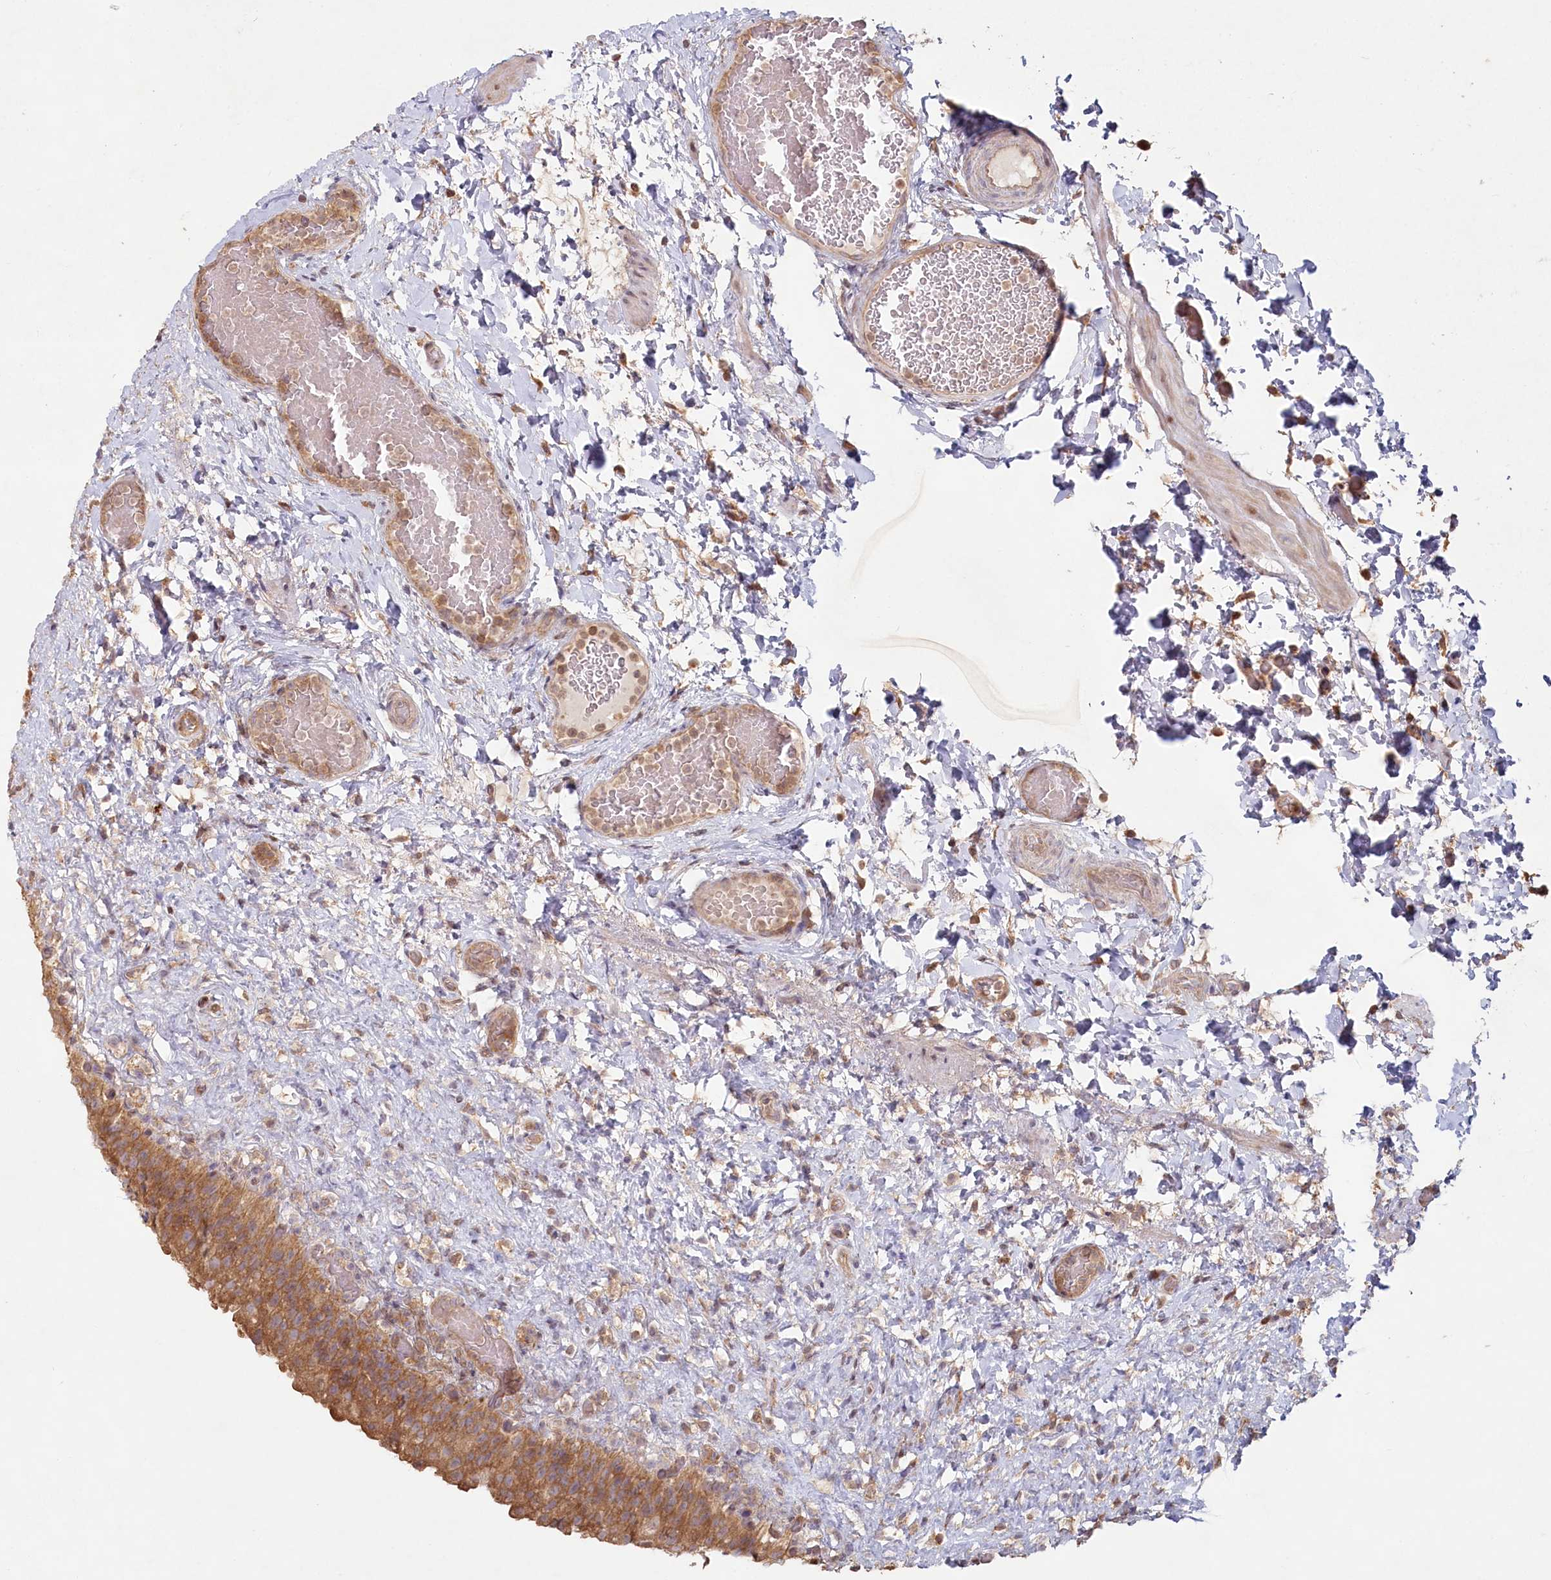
{"staining": {"intensity": "moderate", "quantity": ">75%", "location": "cytoplasmic/membranous"}, "tissue": "urinary bladder", "cell_type": "Urothelial cells", "image_type": "normal", "snomed": [{"axis": "morphology", "description": "Normal tissue, NOS"}, {"axis": "topography", "description": "Urinary bladder"}], "caption": "Urothelial cells display medium levels of moderate cytoplasmic/membranous staining in approximately >75% of cells in unremarkable urinary bladder. The staining was performed using DAB (3,3'-diaminobenzidine) to visualize the protein expression in brown, while the nuclei were stained in blue with hematoxylin (Magnification: 20x).", "gene": "HAL", "patient": {"sex": "female", "age": 27}}